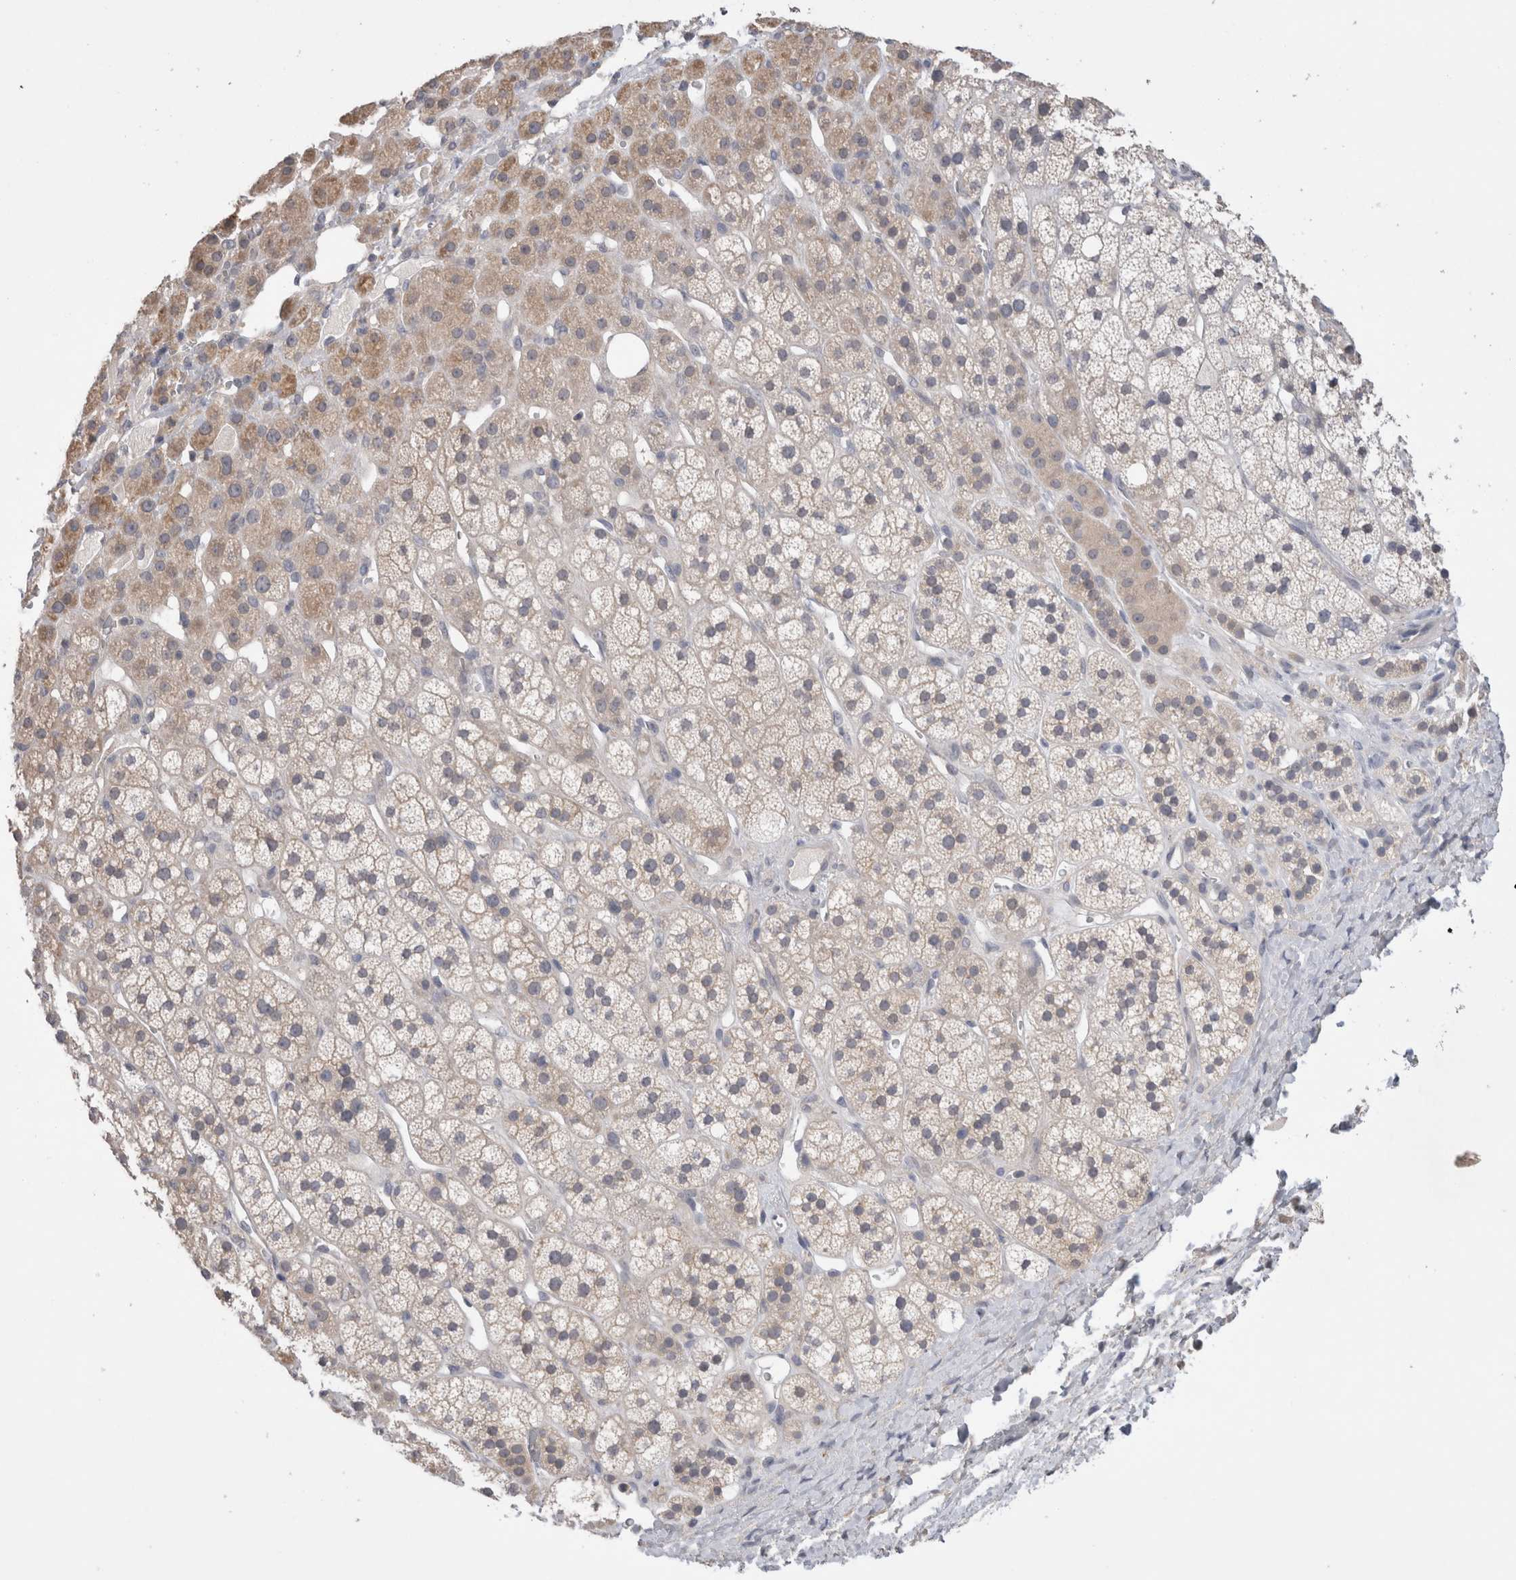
{"staining": {"intensity": "weak", "quantity": "25%-75%", "location": "cytoplasmic/membranous"}, "tissue": "adrenal gland", "cell_type": "Glandular cells", "image_type": "normal", "snomed": [{"axis": "morphology", "description": "Normal tissue, NOS"}, {"axis": "topography", "description": "Adrenal gland"}], "caption": "Immunohistochemistry (IHC) (DAB (3,3'-diaminobenzidine)) staining of unremarkable human adrenal gland reveals weak cytoplasmic/membranous protein expression in about 25%-75% of glandular cells. (IHC, brightfield microscopy, high magnification).", "gene": "OTOR", "patient": {"sex": "male", "age": 56}}